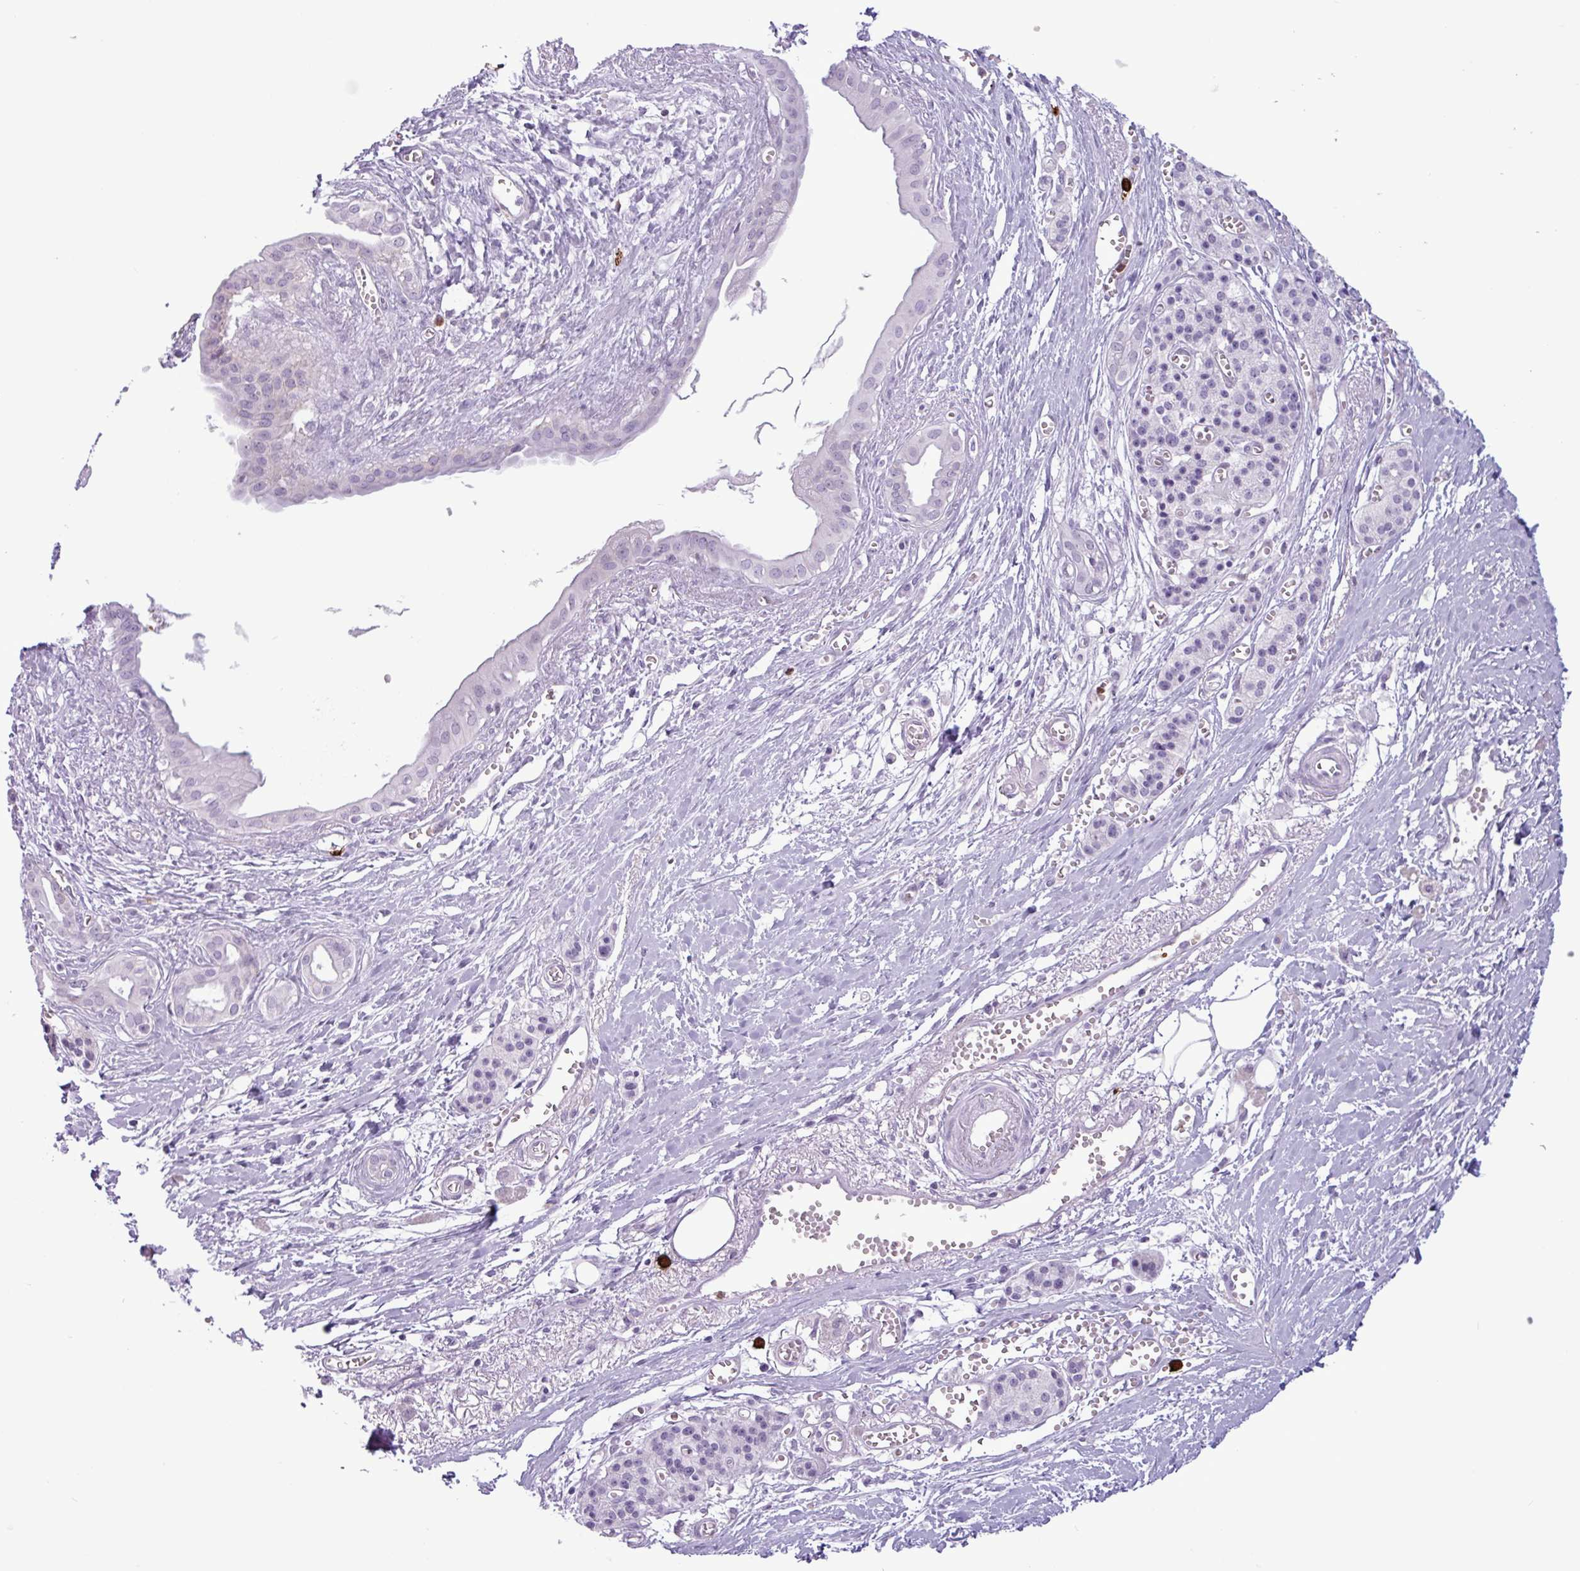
{"staining": {"intensity": "negative", "quantity": "none", "location": "none"}, "tissue": "pancreatic cancer", "cell_type": "Tumor cells", "image_type": "cancer", "snomed": [{"axis": "morphology", "description": "Adenocarcinoma, NOS"}, {"axis": "topography", "description": "Pancreas"}], "caption": "Micrograph shows no significant protein expression in tumor cells of adenocarcinoma (pancreatic). (DAB (3,3'-diaminobenzidine) immunohistochemistry (IHC), high magnification).", "gene": "TMEM178A", "patient": {"sex": "male", "age": 71}}